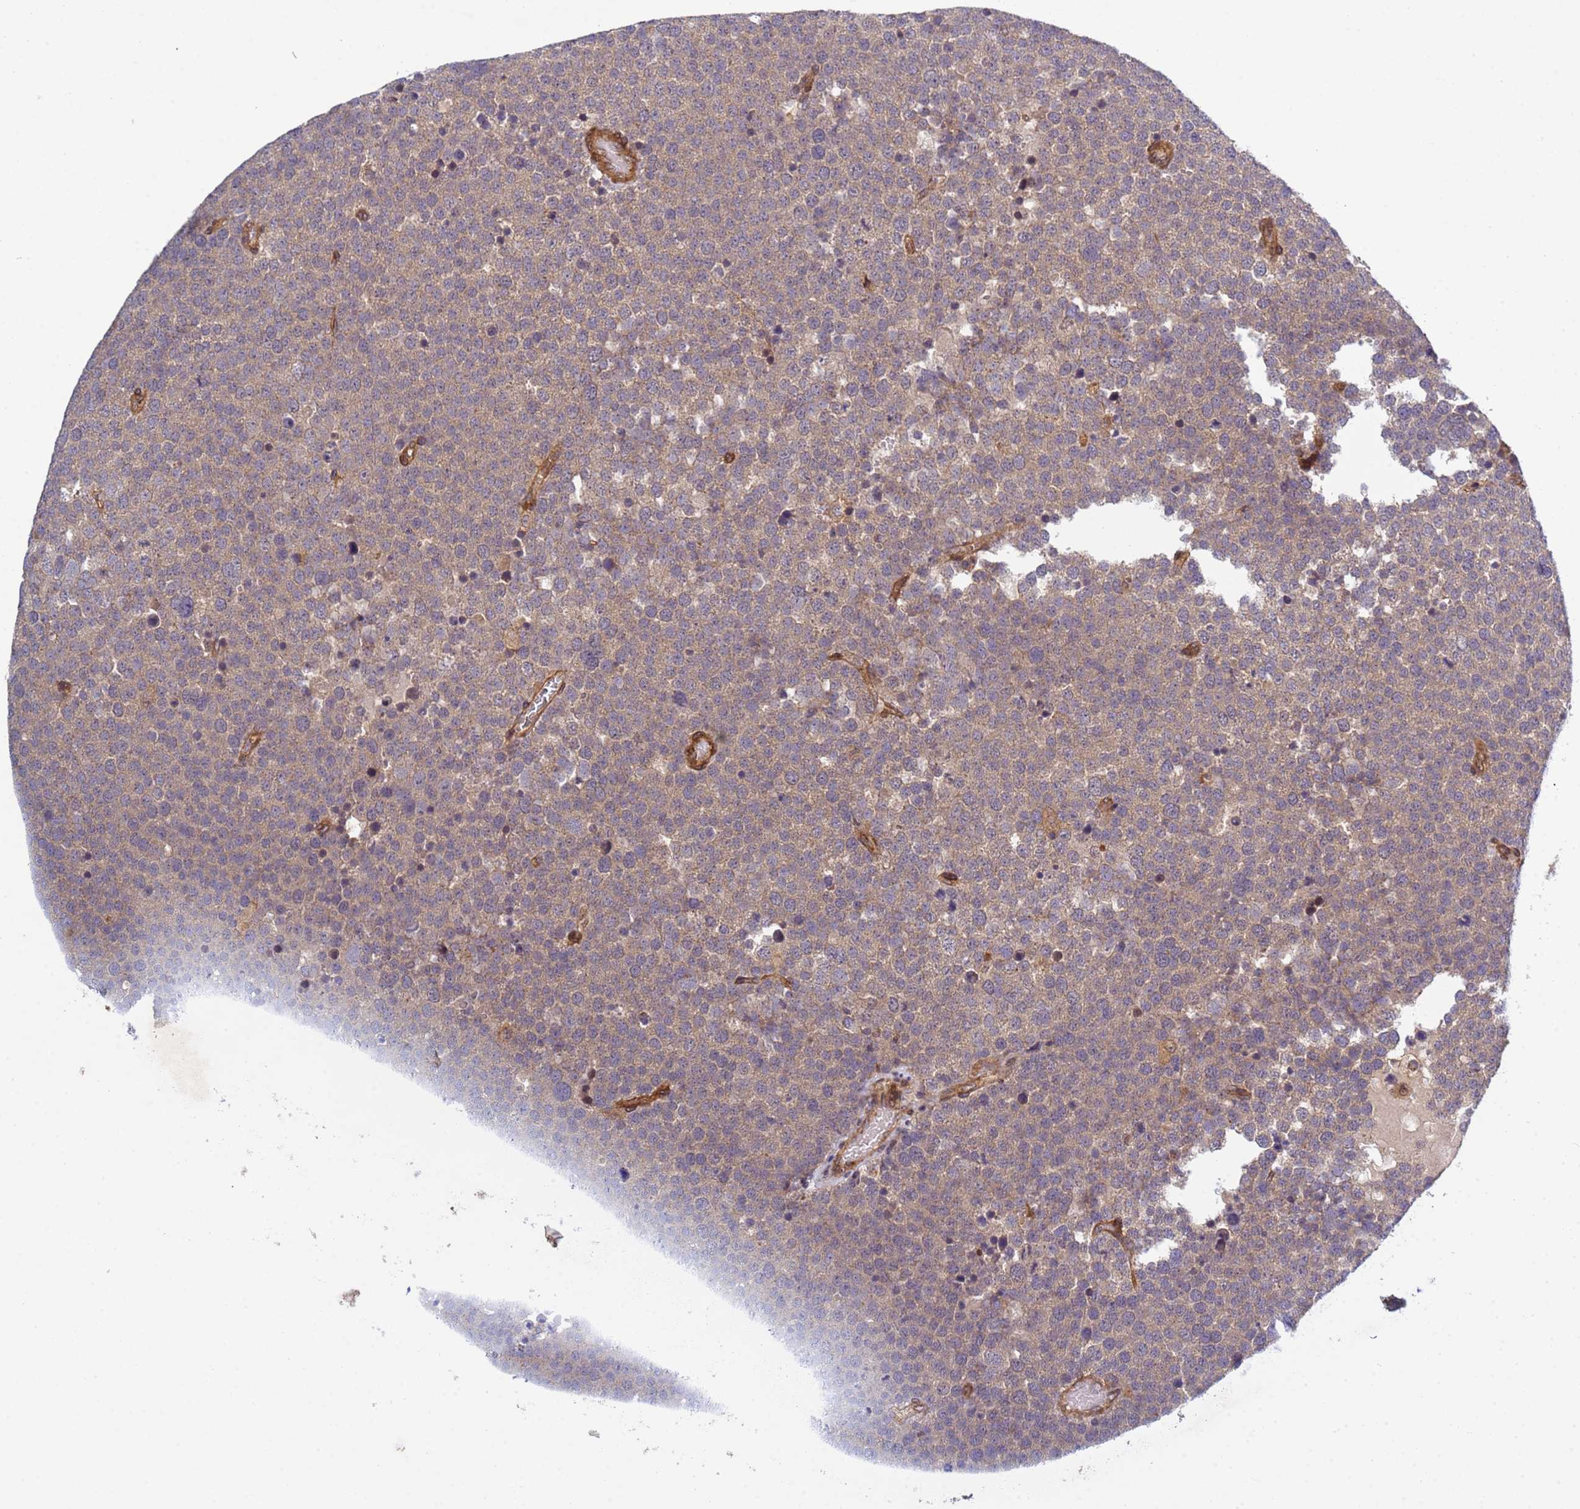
{"staining": {"intensity": "weak", "quantity": ">75%", "location": "cytoplasmic/membranous"}, "tissue": "testis cancer", "cell_type": "Tumor cells", "image_type": "cancer", "snomed": [{"axis": "morphology", "description": "Seminoma, NOS"}, {"axis": "topography", "description": "Testis"}], "caption": "This micrograph shows immunohistochemistry staining of human seminoma (testis), with low weak cytoplasmic/membranous staining in approximately >75% of tumor cells.", "gene": "C8orf34", "patient": {"sex": "male", "age": 71}}